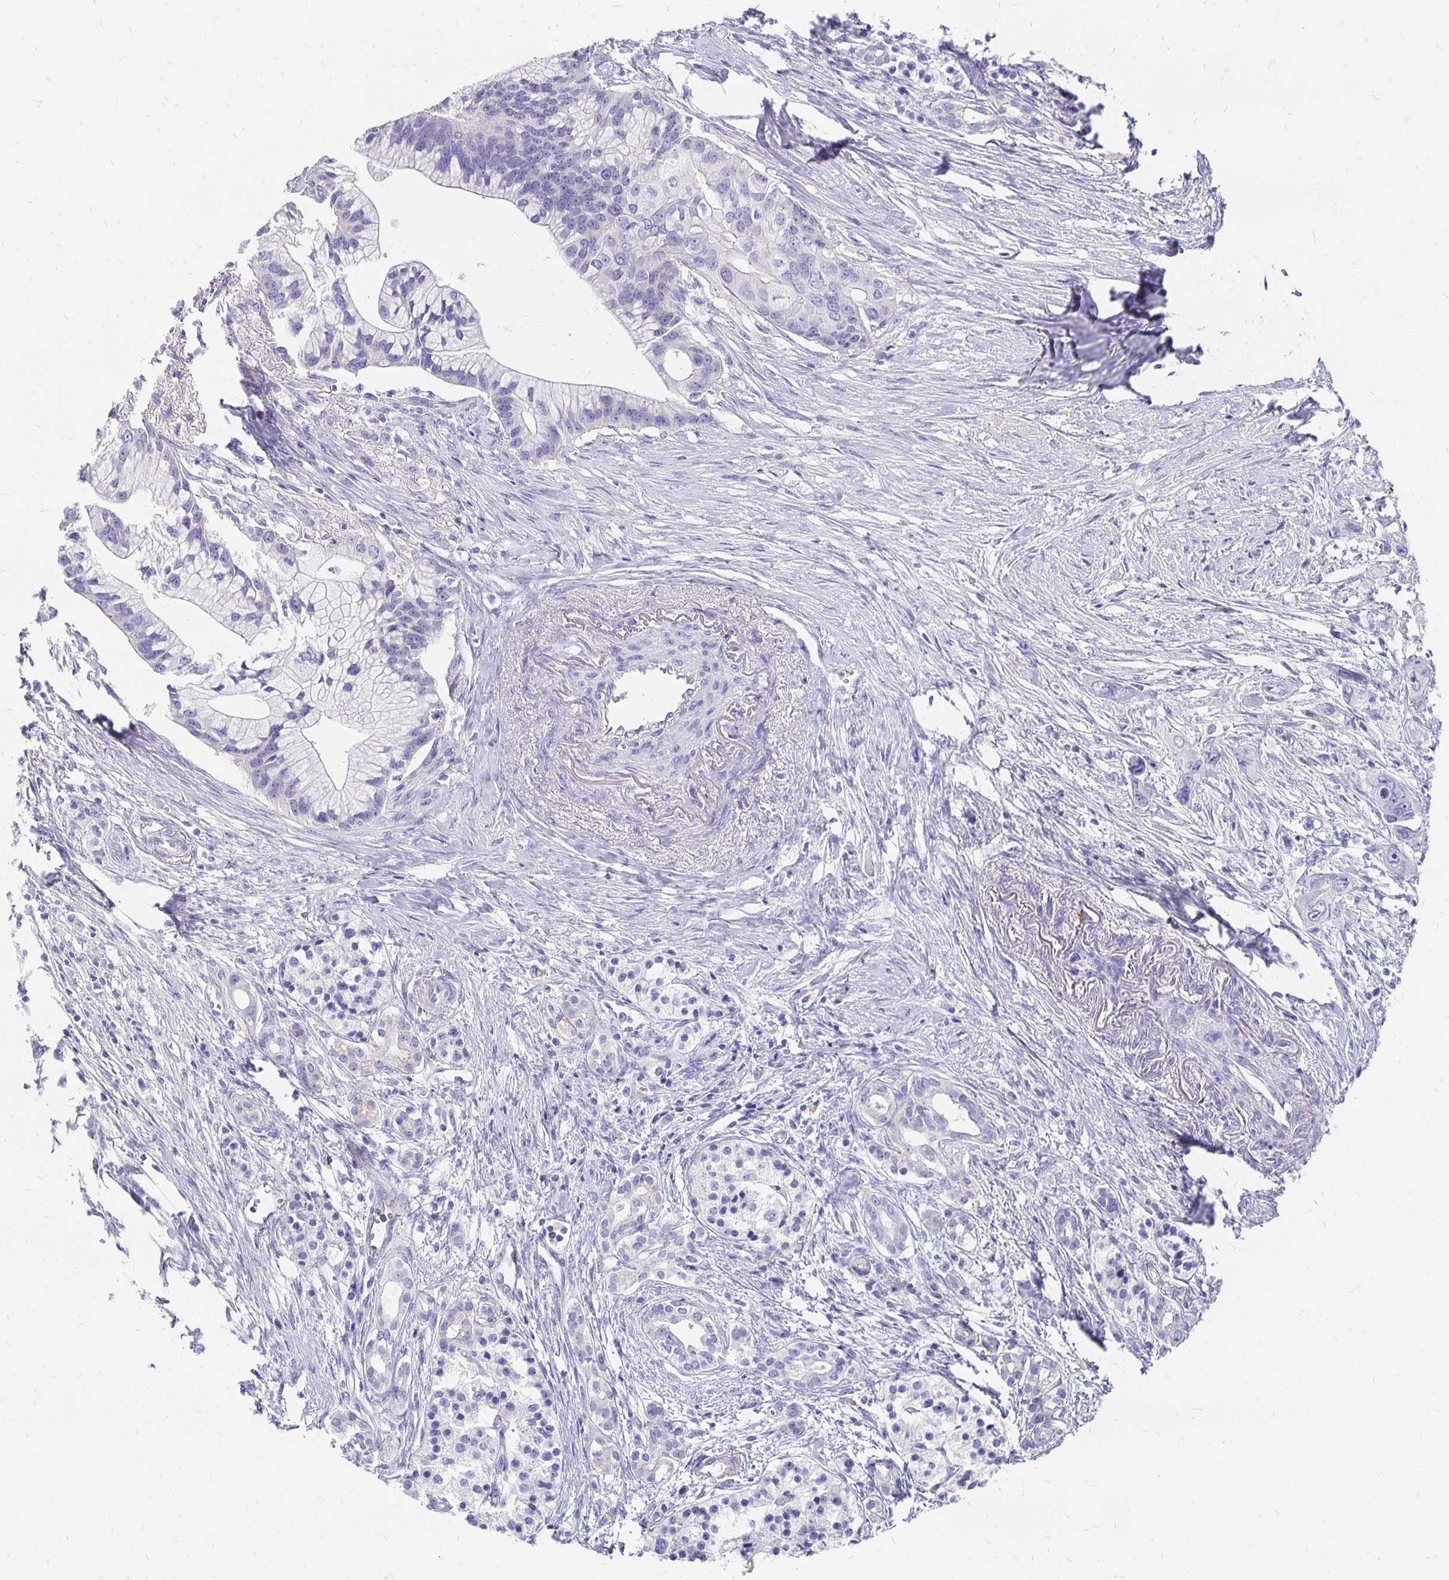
{"staining": {"intensity": "negative", "quantity": "none", "location": "none"}, "tissue": "pancreatic cancer", "cell_type": "Tumor cells", "image_type": "cancer", "snomed": [{"axis": "morphology", "description": "Adenocarcinoma, NOS"}, {"axis": "topography", "description": "Pancreas"}], "caption": "This is an immunohistochemistry micrograph of human pancreatic adenocarcinoma. There is no staining in tumor cells.", "gene": "APOB", "patient": {"sex": "male", "age": 68}}